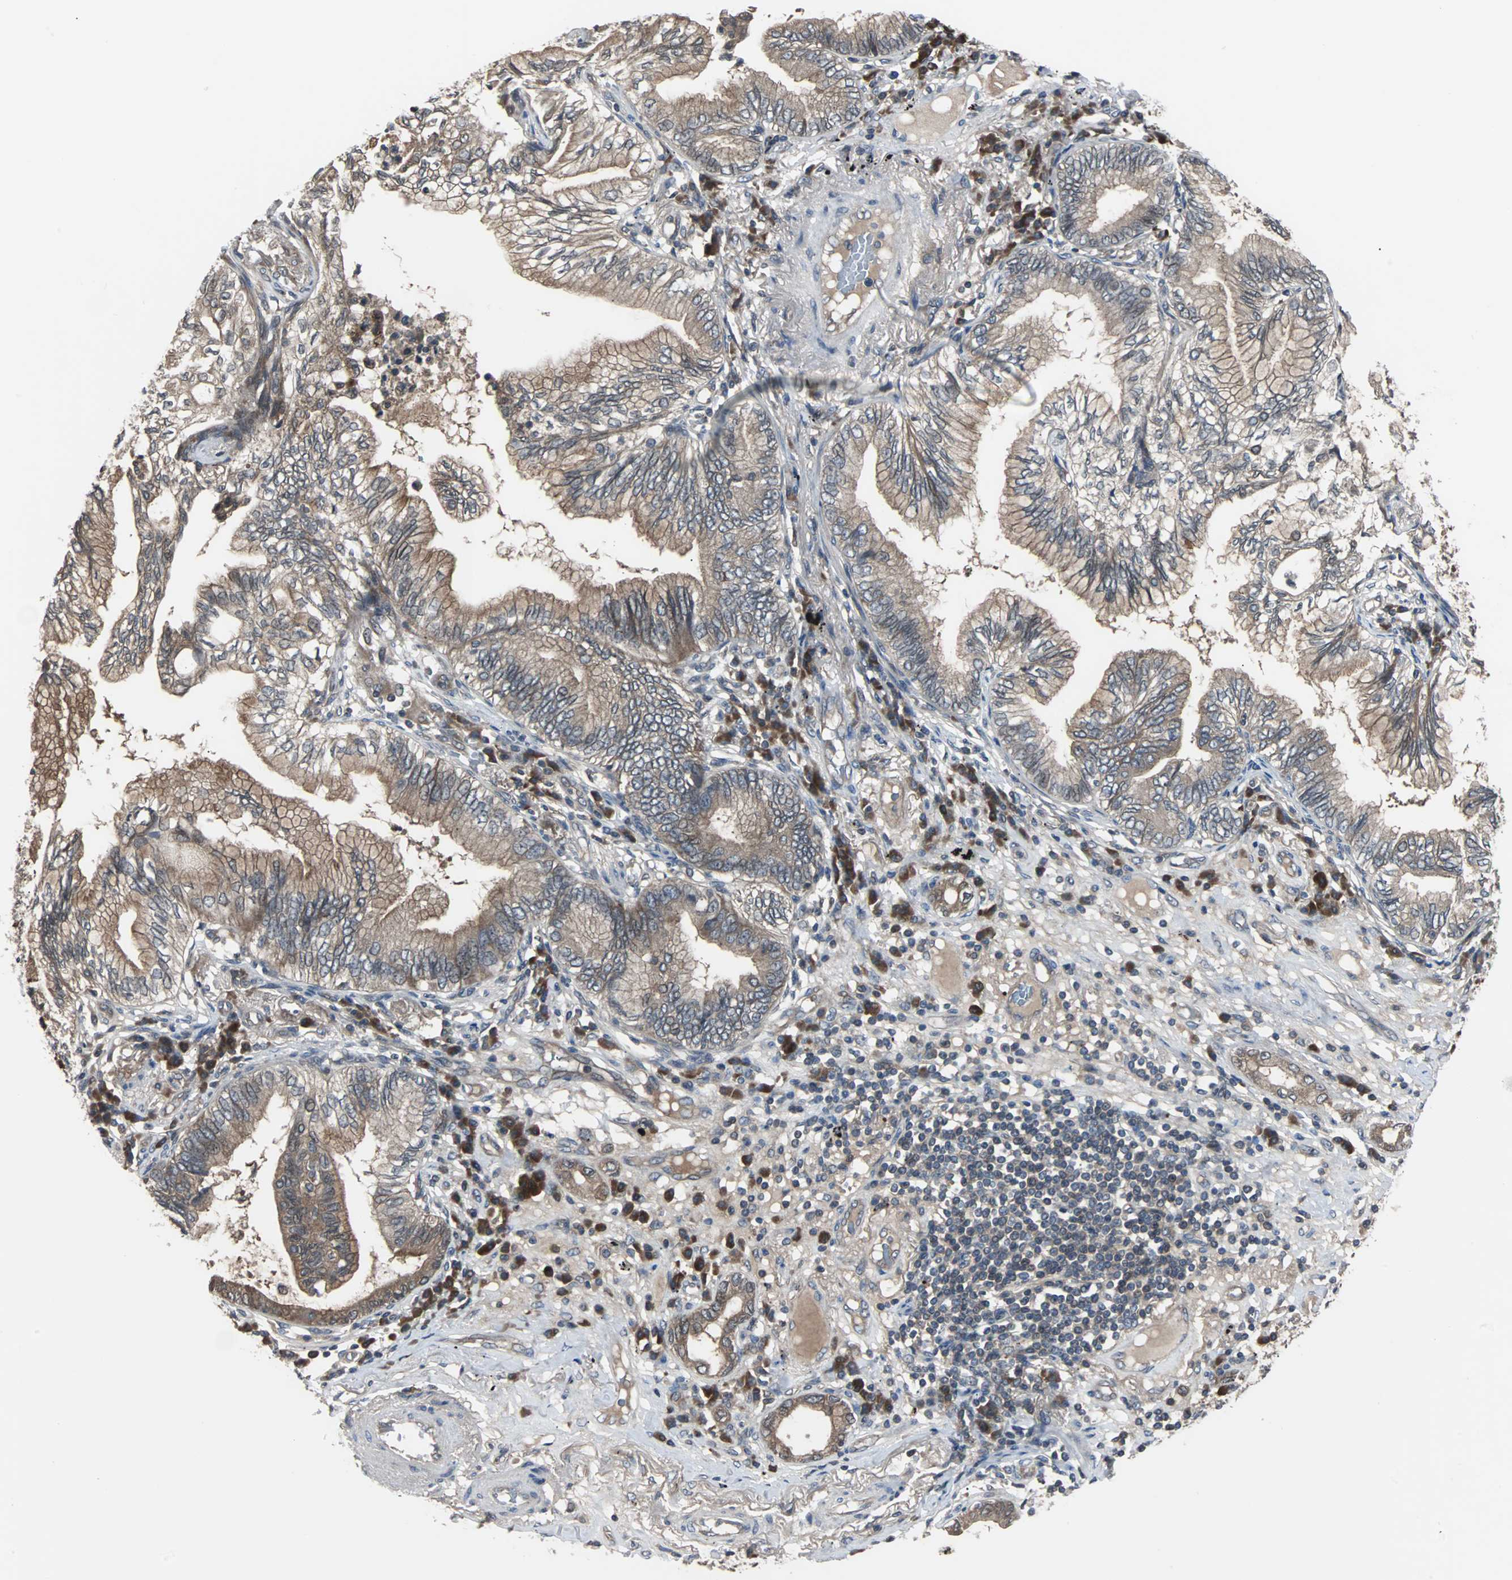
{"staining": {"intensity": "moderate", "quantity": "25%-75%", "location": "cytoplasmic/membranous"}, "tissue": "lung cancer", "cell_type": "Tumor cells", "image_type": "cancer", "snomed": [{"axis": "morphology", "description": "Adenocarcinoma, NOS"}, {"axis": "topography", "description": "Lung"}], "caption": "A histopathology image showing moderate cytoplasmic/membranous staining in approximately 25%-75% of tumor cells in lung cancer (adenocarcinoma), as visualized by brown immunohistochemical staining.", "gene": "ARF1", "patient": {"sex": "female", "age": 70}}